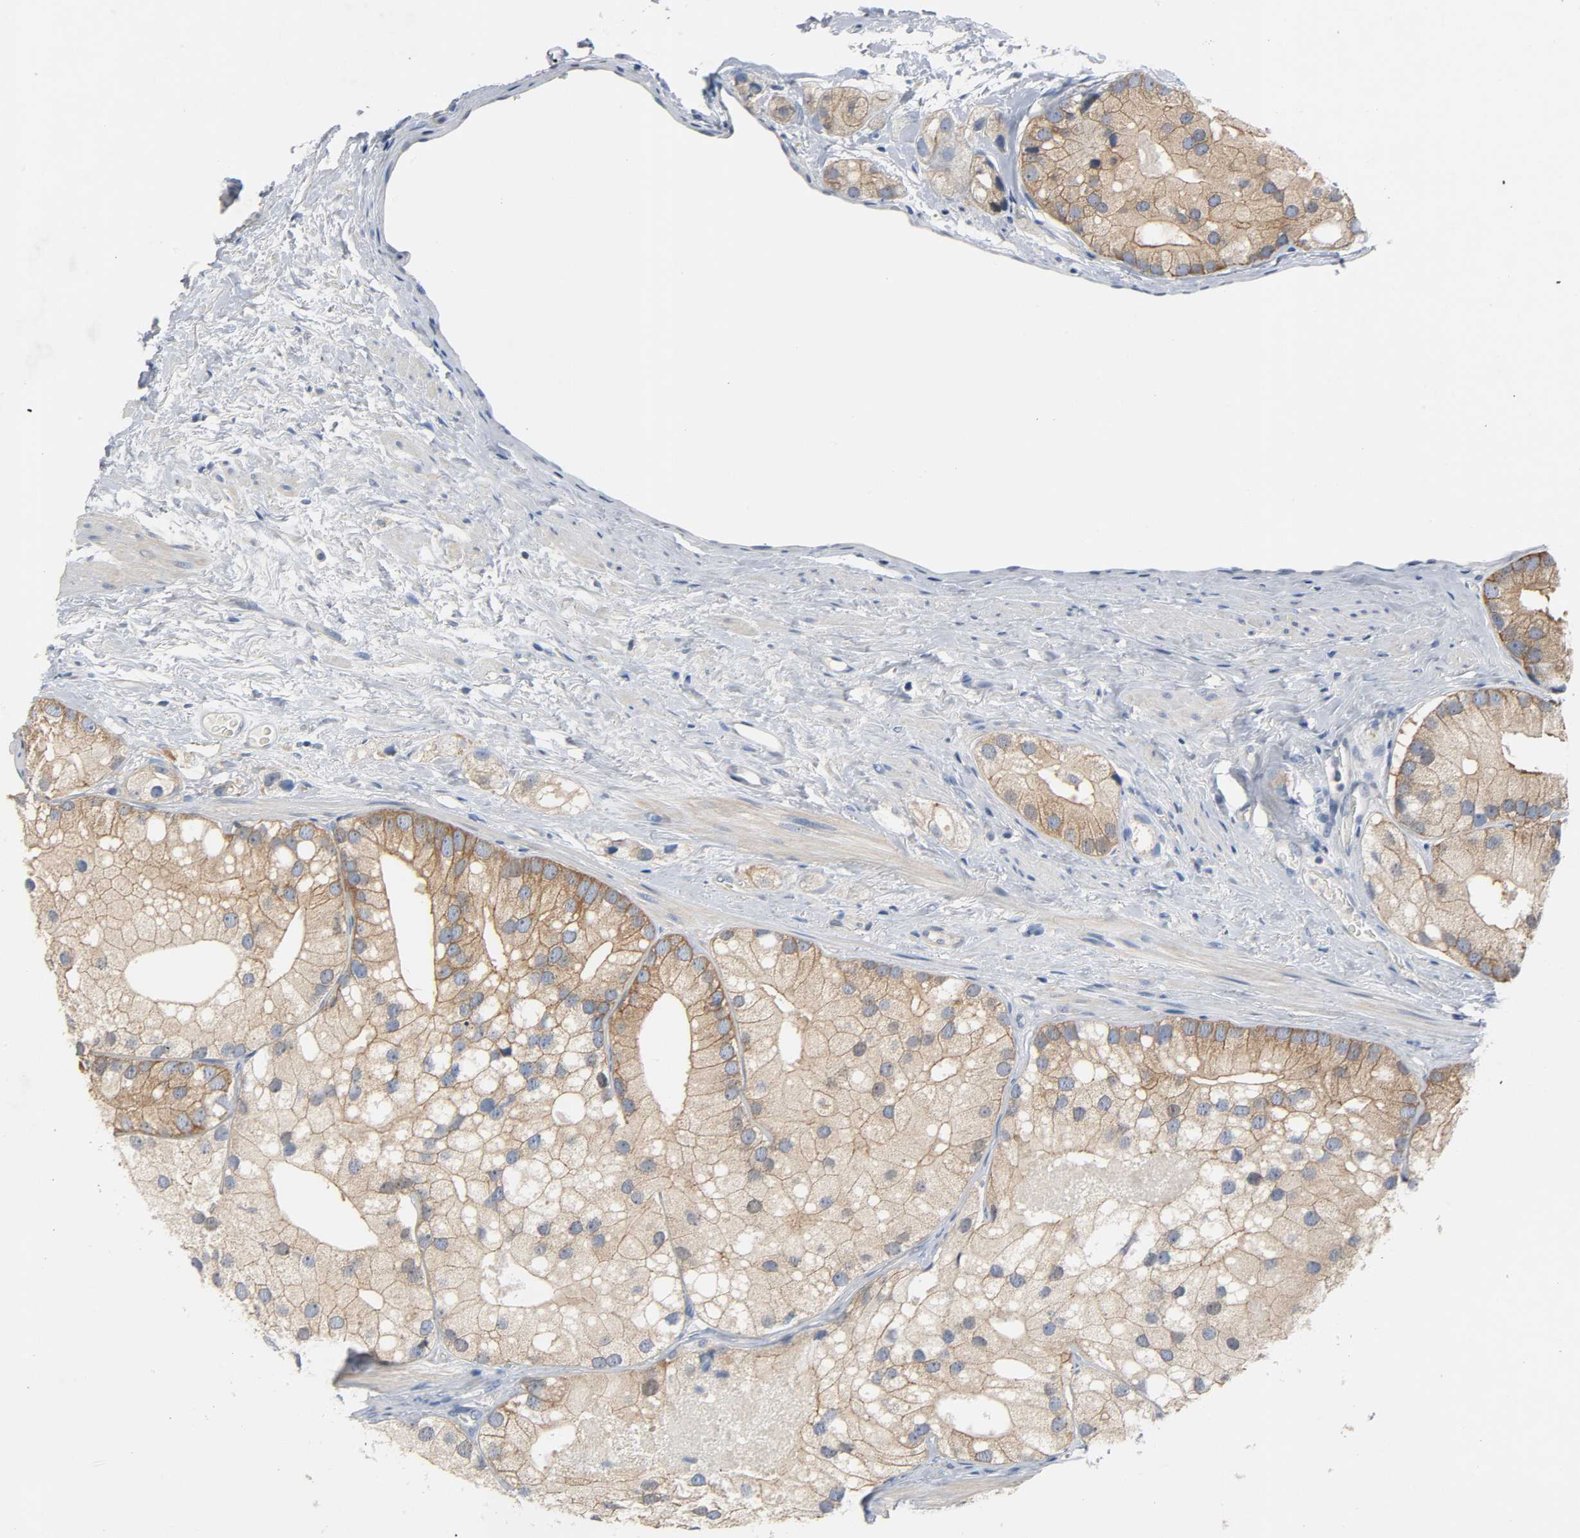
{"staining": {"intensity": "moderate", "quantity": ">75%", "location": "cytoplasmic/membranous"}, "tissue": "prostate cancer", "cell_type": "Tumor cells", "image_type": "cancer", "snomed": [{"axis": "morphology", "description": "Adenocarcinoma, Low grade"}, {"axis": "topography", "description": "Prostate"}], "caption": "Human prostate cancer (low-grade adenocarcinoma) stained with a protein marker reveals moderate staining in tumor cells.", "gene": "ARPC1A", "patient": {"sex": "male", "age": 69}}